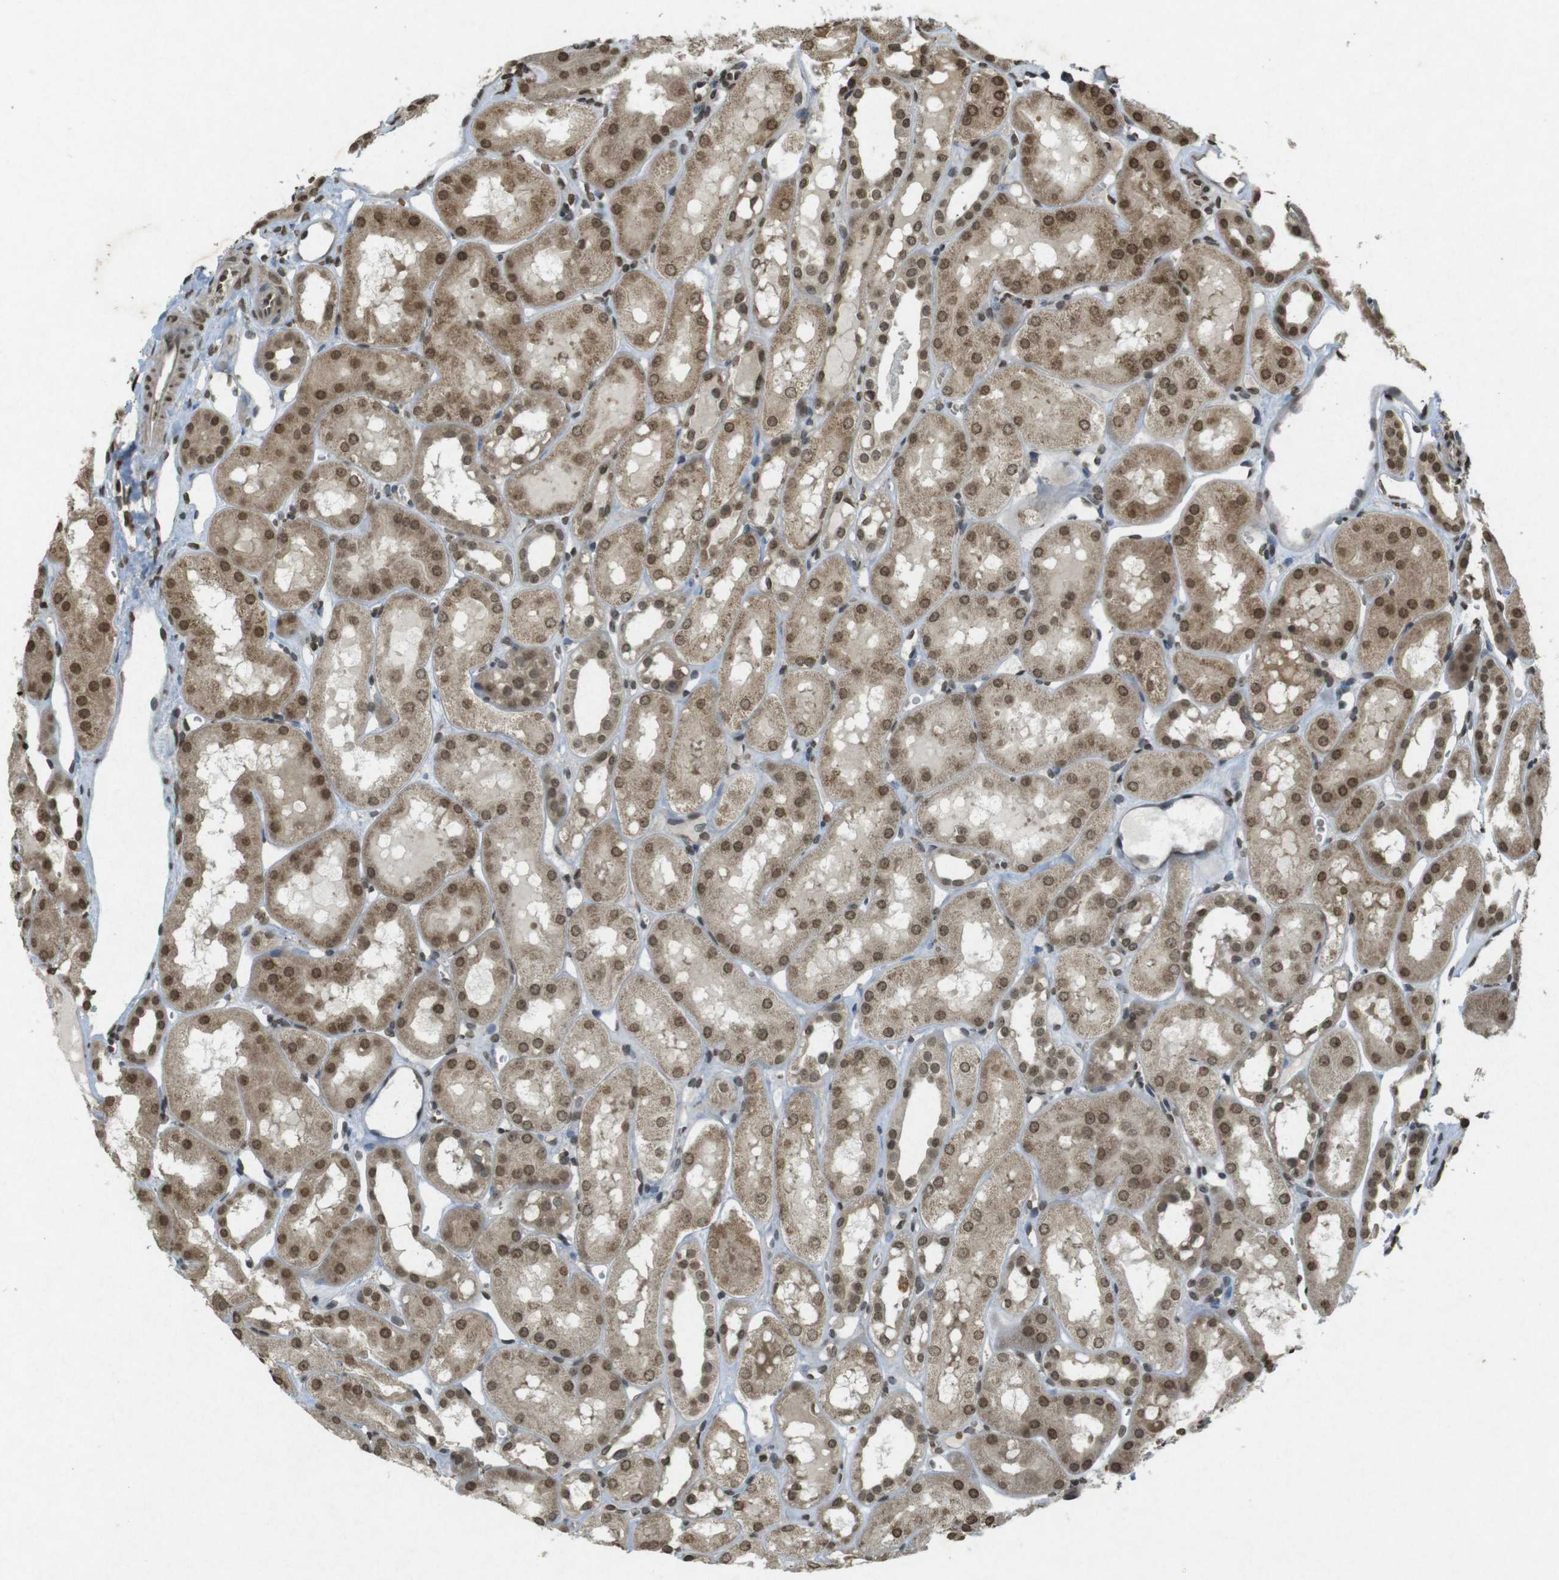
{"staining": {"intensity": "moderate", "quantity": ">75%", "location": "nuclear"}, "tissue": "kidney", "cell_type": "Cells in glomeruli", "image_type": "normal", "snomed": [{"axis": "morphology", "description": "Normal tissue, NOS"}, {"axis": "topography", "description": "Kidney"}, {"axis": "topography", "description": "Urinary bladder"}], "caption": "Approximately >75% of cells in glomeruli in normal human kidney demonstrate moderate nuclear protein positivity as visualized by brown immunohistochemical staining.", "gene": "ORC4", "patient": {"sex": "male", "age": 16}}